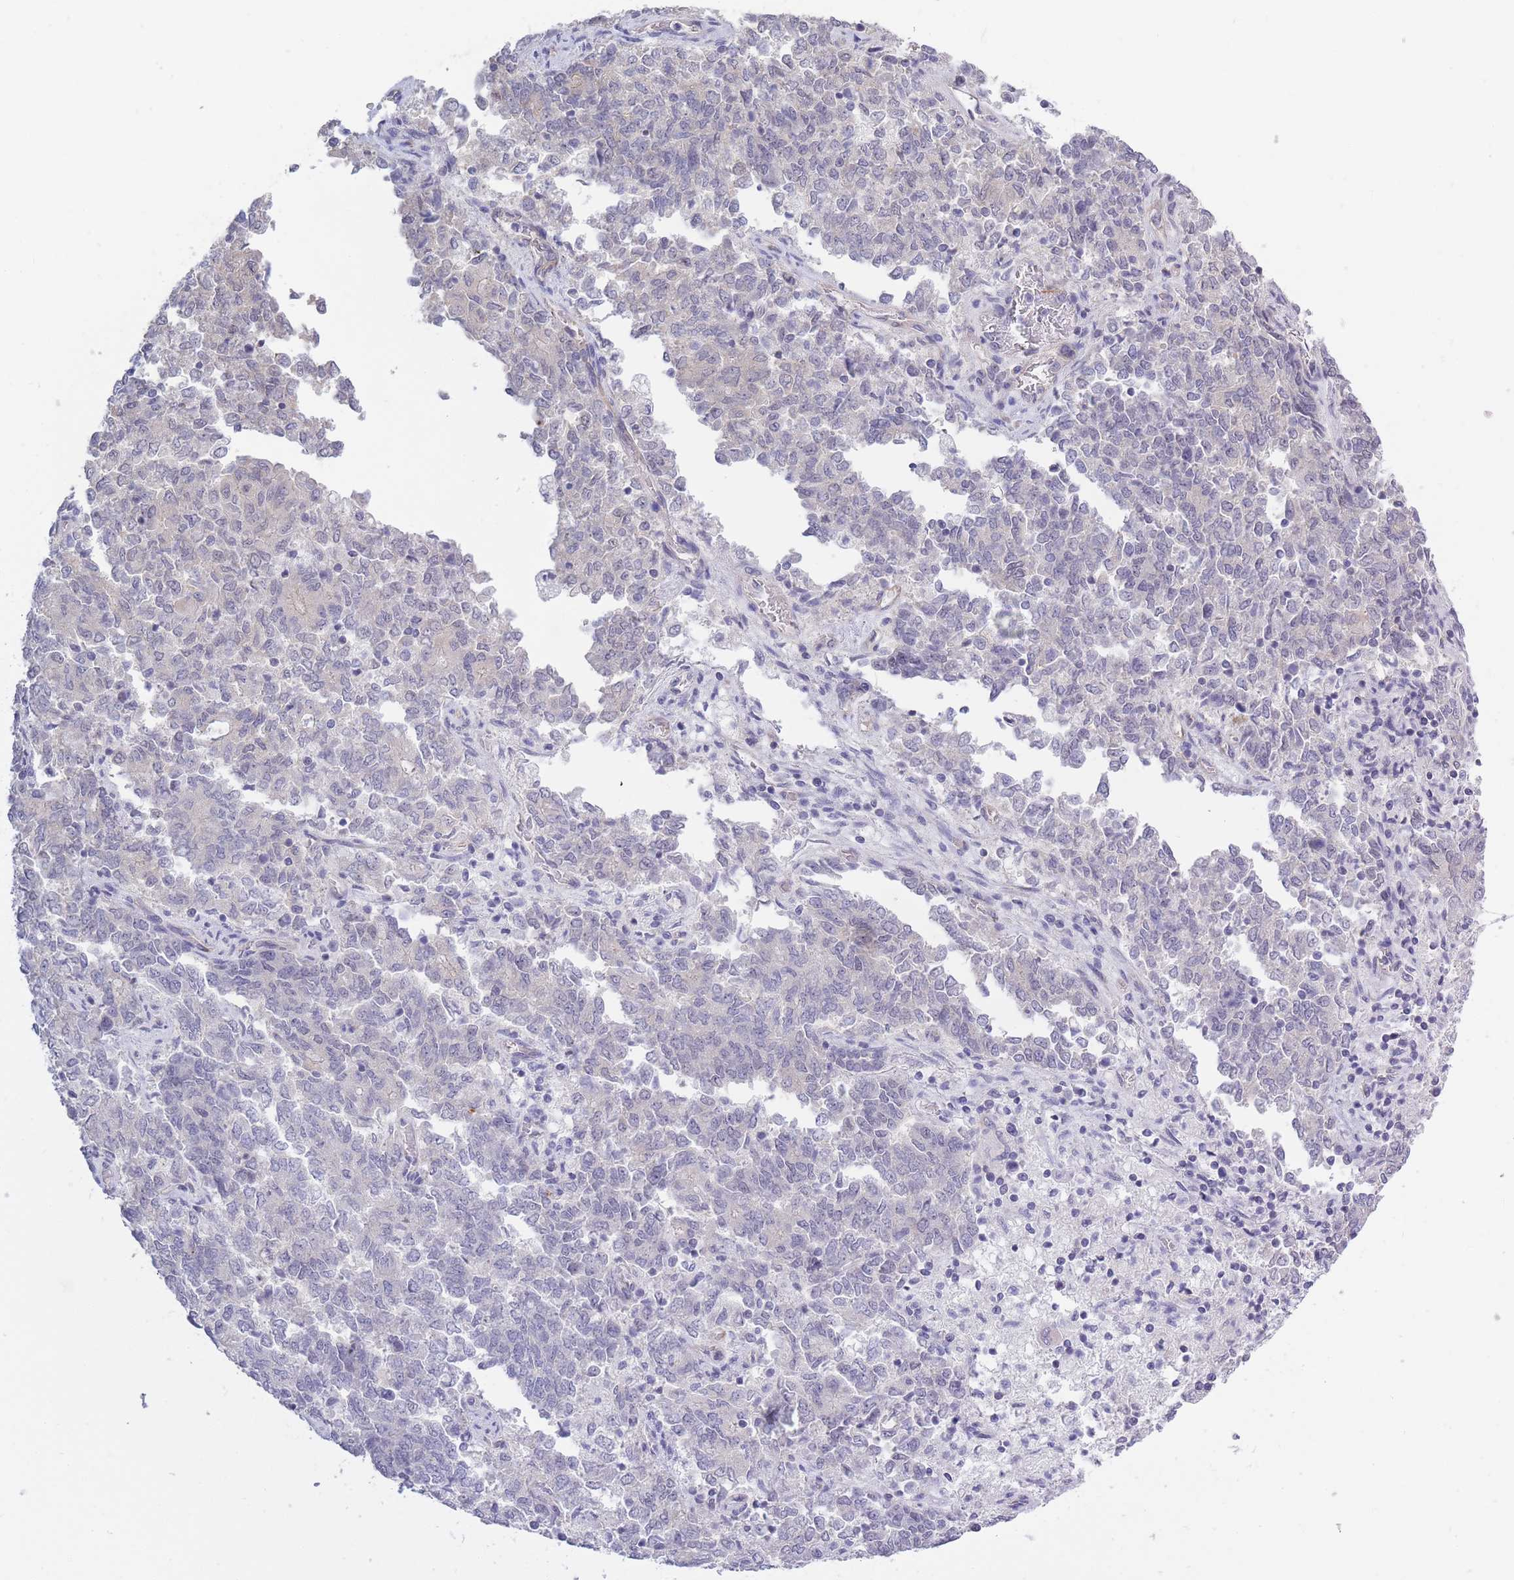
{"staining": {"intensity": "negative", "quantity": "none", "location": "none"}, "tissue": "endometrial cancer", "cell_type": "Tumor cells", "image_type": "cancer", "snomed": [{"axis": "morphology", "description": "Adenocarcinoma, NOS"}, {"axis": "topography", "description": "Endometrium"}], "caption": "Immunohistochemistry image of endometrial adenocarcinoma stained for a protein (brown), which displays no expression in tumor cells.", "gene": "C19orf25", "patient": {"sex": "female", "age": 80}}